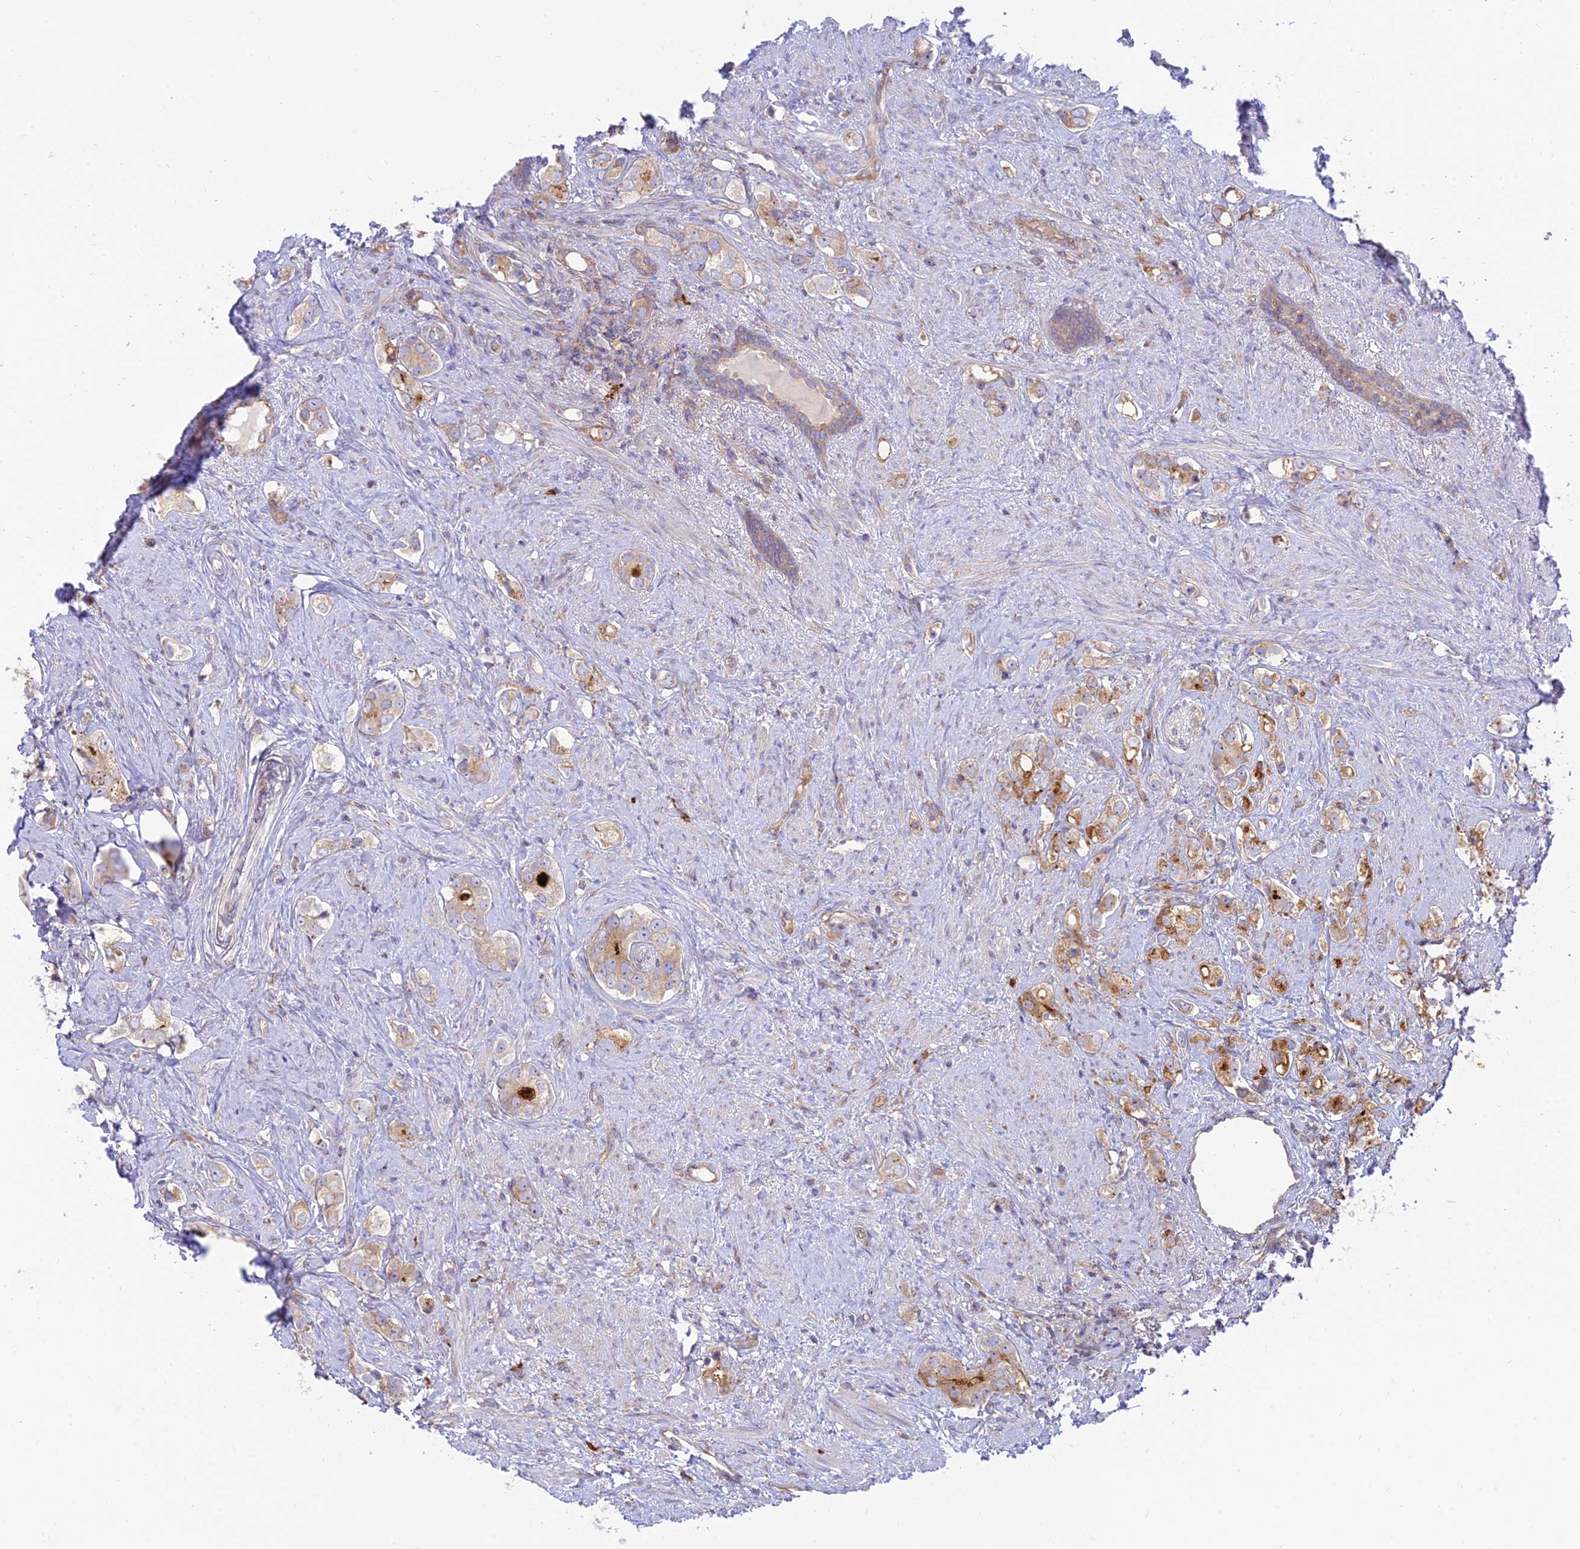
{"staining": {"intensity": "moderate", "quantity": ">75%", "location": "cytoplasmic/membranous"}, "tissue": "prostate cancer", "cell_type": "Tumor cells", "image_type": "cancer", "snomed": [{"axis": "morphology", "description": "Adenocarcinoma, High grade"}, {"axis": "topography", "description": "Prostate"}], "caption": "The immunohistochemical stain shows moderate cytoplasmic/membranous expression in tumor cells of high-grade adenocarcinoma (prostate) tissue.", "gene": "PIMREG", "patient": {"sex": "male", "age": 63}}